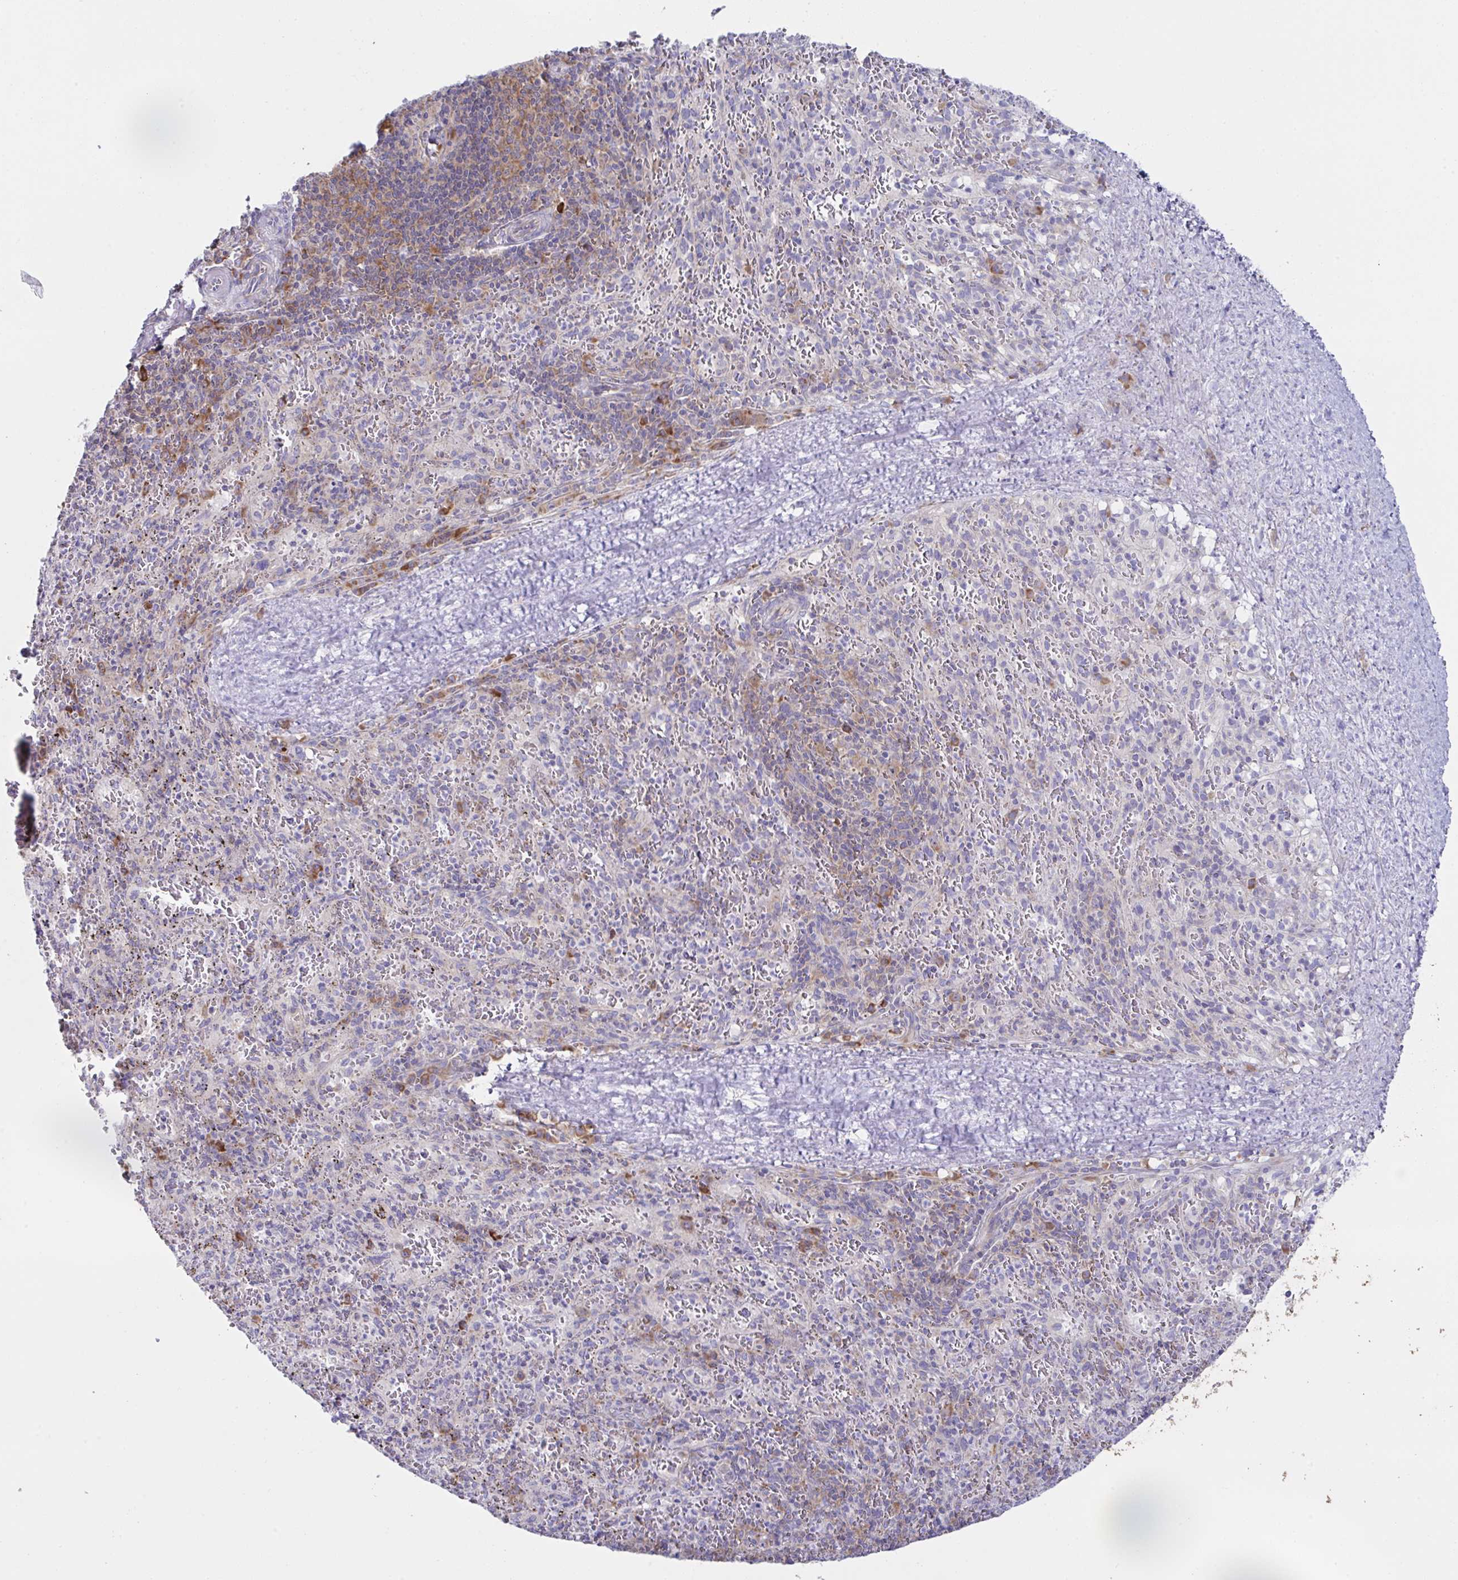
{"staining": {"intensity": "moderate", "quantity": ">75%", "location": "cytoplasmic/membranous"}, "tissue": "spleen", "cell_type": "Cells in red pulp", "image_type": "normal", "snomed": [{"axis": "morphology", "description": "Normal tissue, NOS"}, {"axis": "topography", "description": "Spleen"}], "caption": "Brown immunohistochemical staining in unremarkable spleen exhibits moderate cytoplasmic/membranous positivity in approximately >75% of cells in red pulp.", "gene": "FAU", "patient": {"sex": "male", "age": 57}}